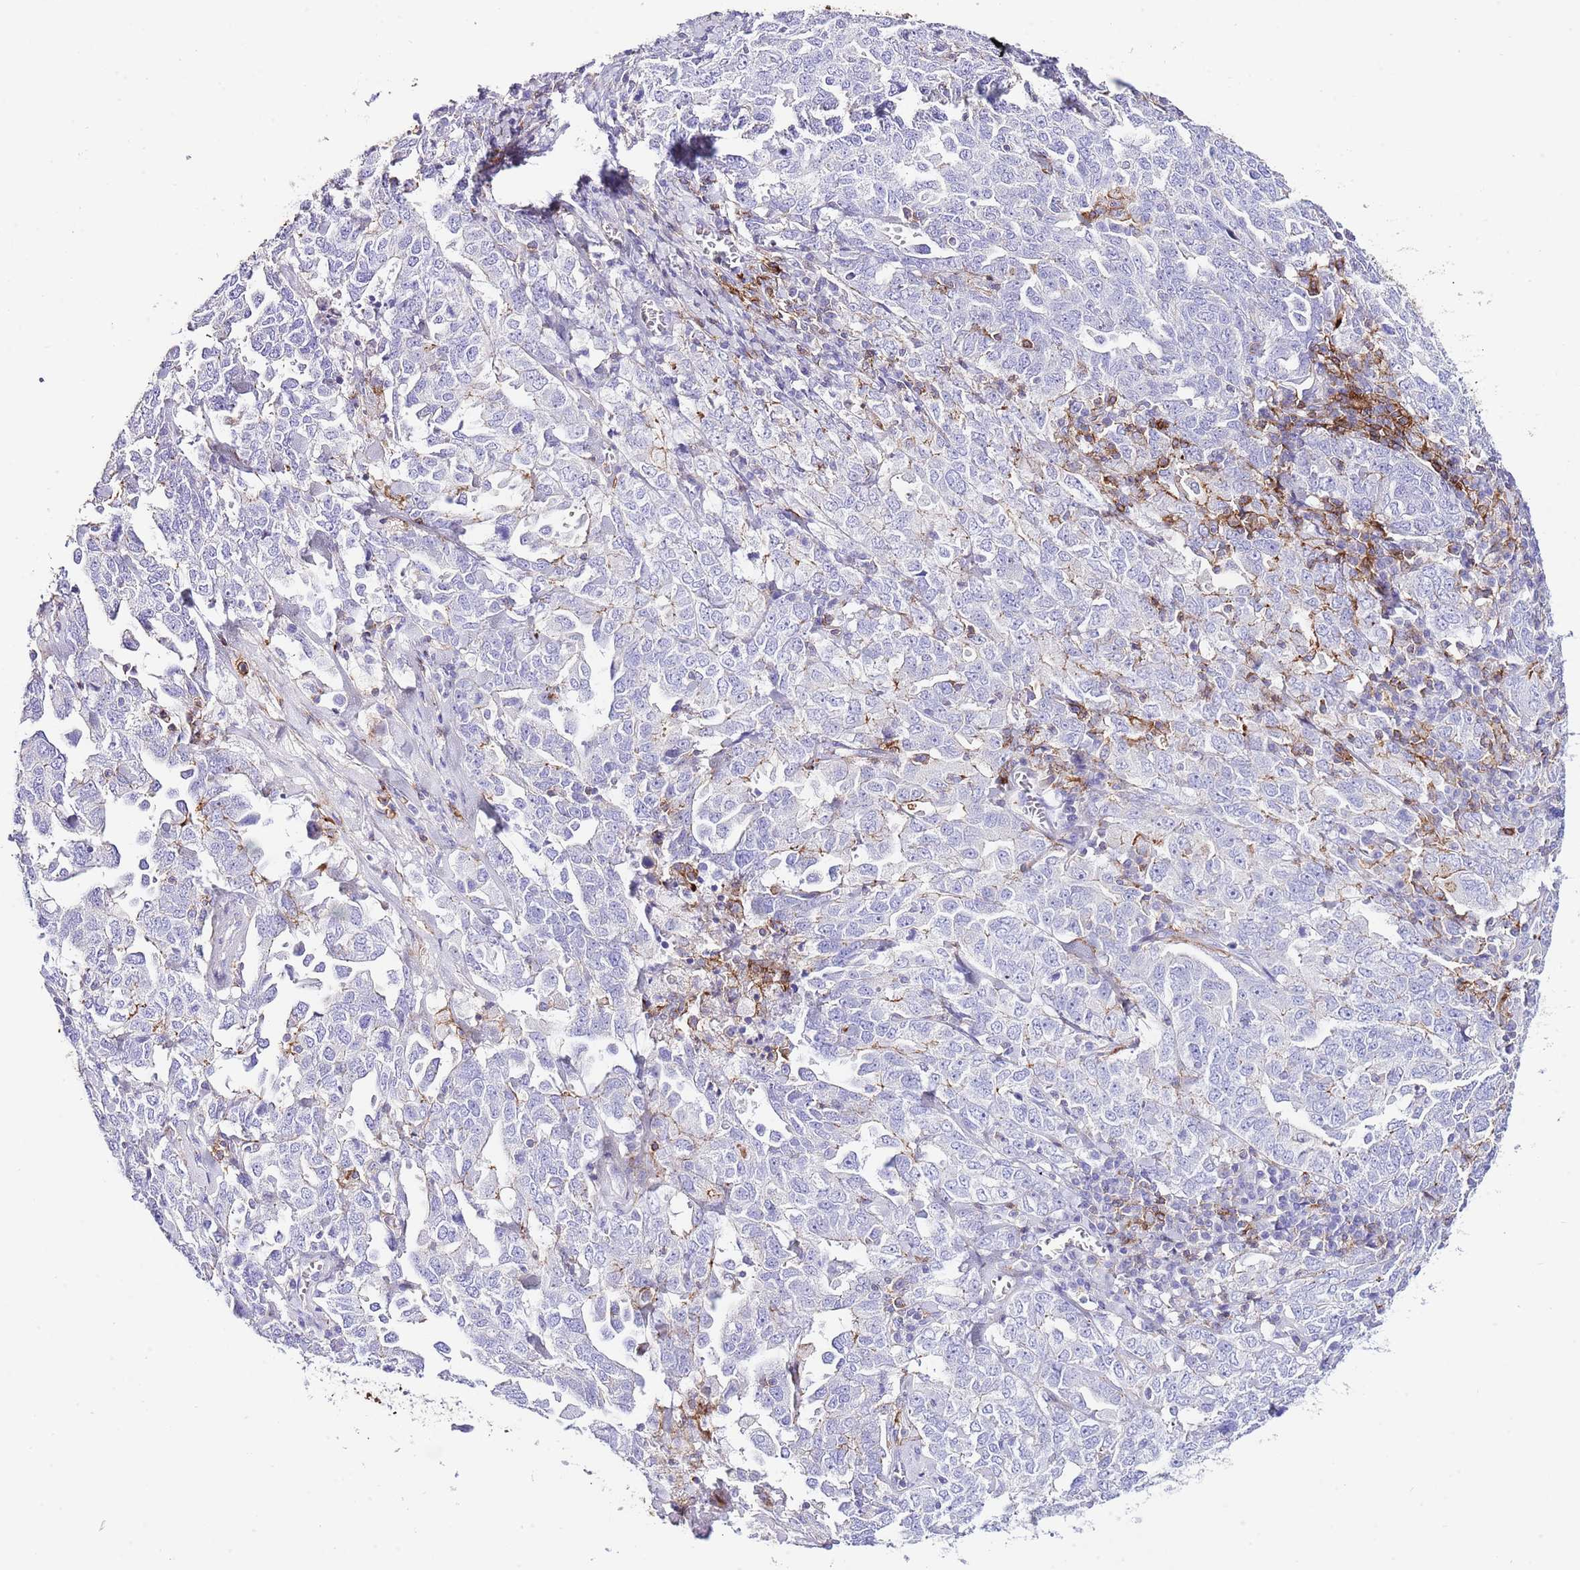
{"staining": {"intensity": "negative", "quantity": "none", "location": "none"}, "tissue": "ovarian cancer", "cell_type": "Tumor cells", "image_type": "cancer", "snomed": [{"axis": "morphology", "description": "Carcinoma, endometroid"}, {"axis": "topography", "description": "Ovary"}], "caption": "Ovarian endometroid carcinoma was stained to show a protein in brown. There is no significant positivity in tumor cells.", "gene": "ALDH3A1", "patient": {"sex": "female", "age": 62}}